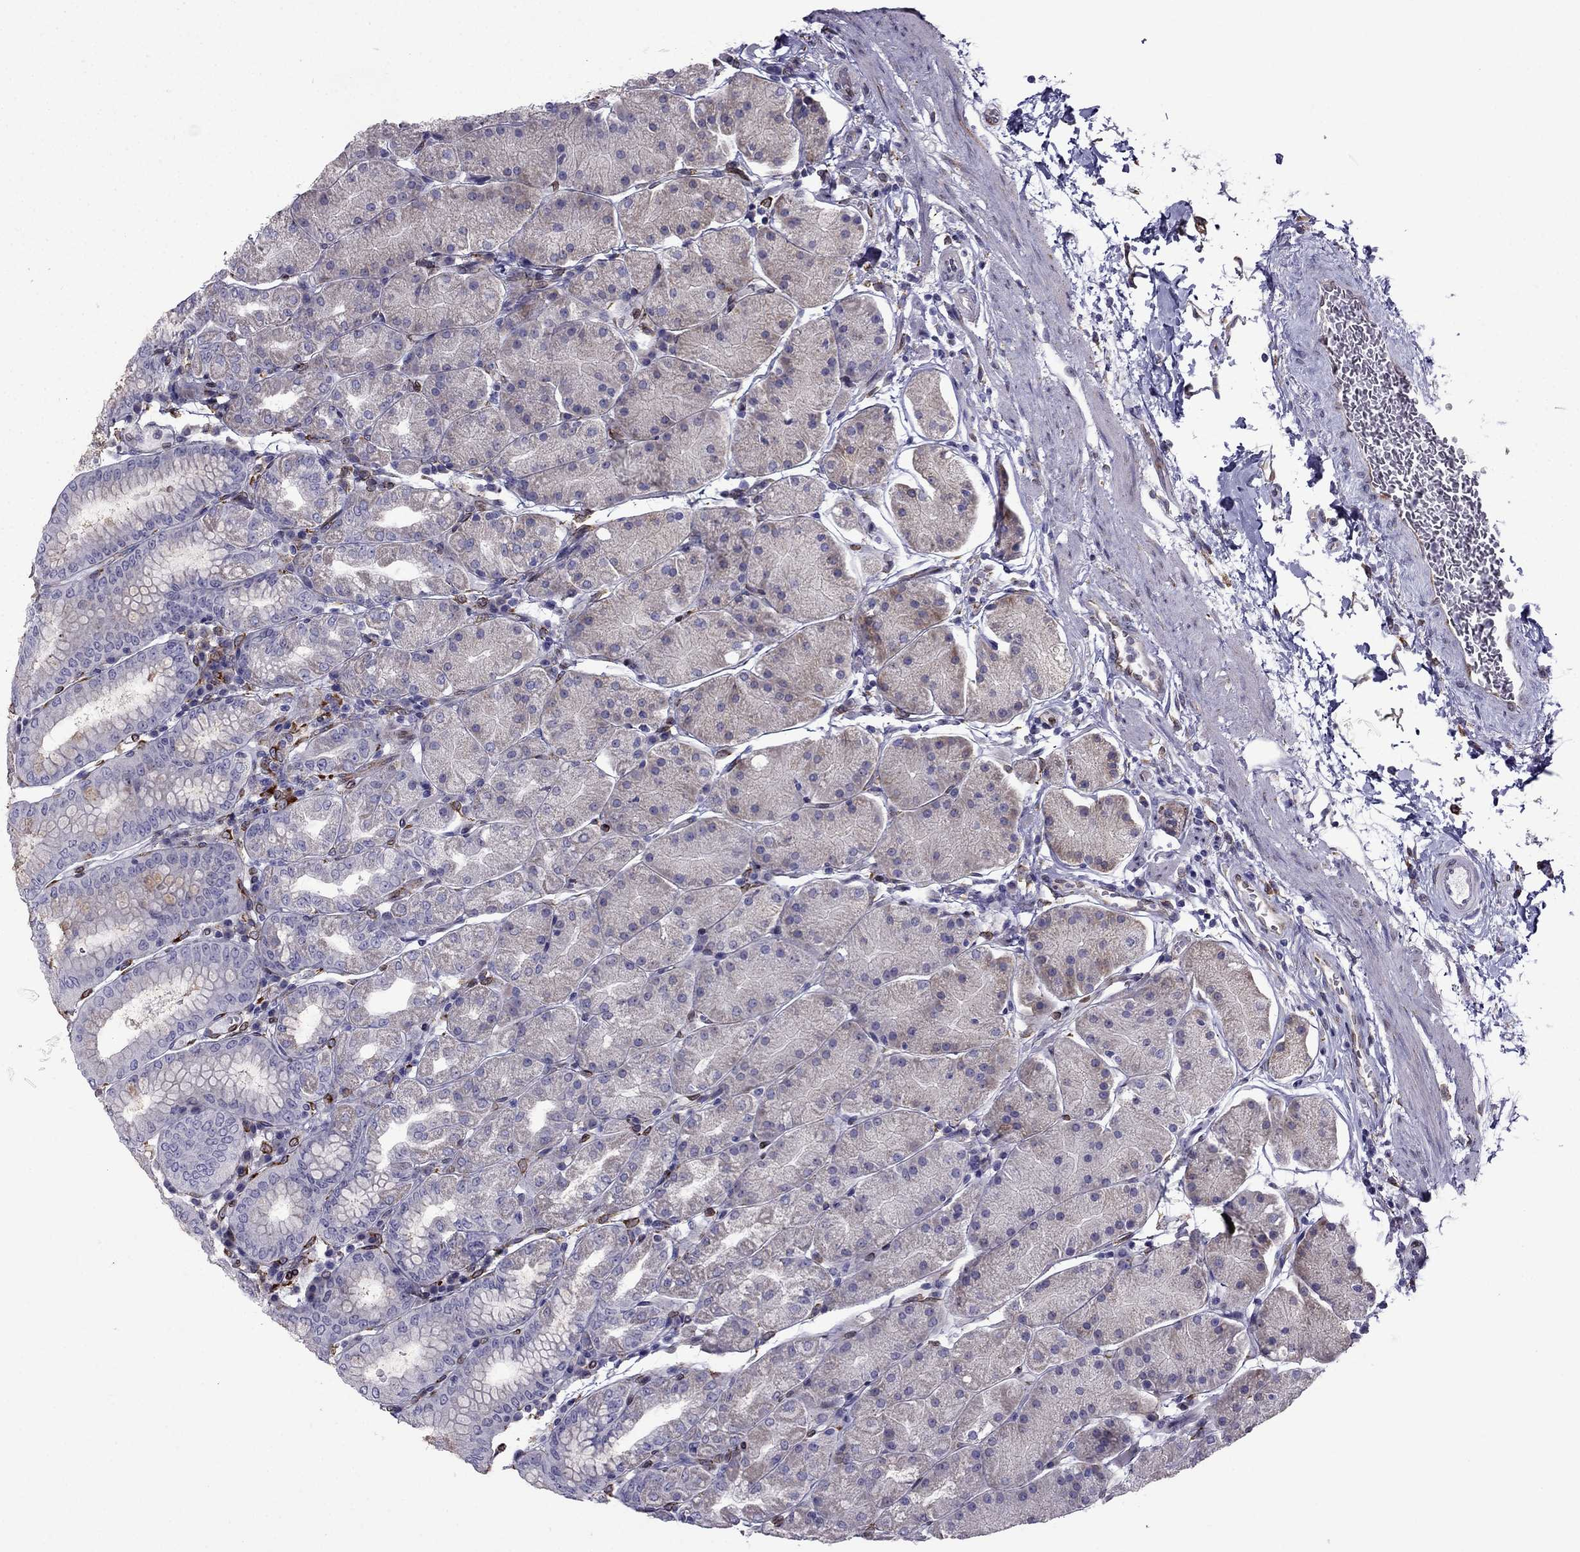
{"staining": {"intensity": "negative", "quantity": "none", "location": "none"}, "tissue": "stomach", "cell_type": "Glandular cells", "image_type": "normal", "snomed": [{"axis": "morphology", "description": "Normal tissue, NOS"}, {"axis": "topography", "description": "Stomach"}], "caption": "Stomach stained for a protein using immunohistochemistry (IHC) displays no positivity glandular cells.", "gene": "IKBIP", "patient": {"sex": "male", "age": 54}}